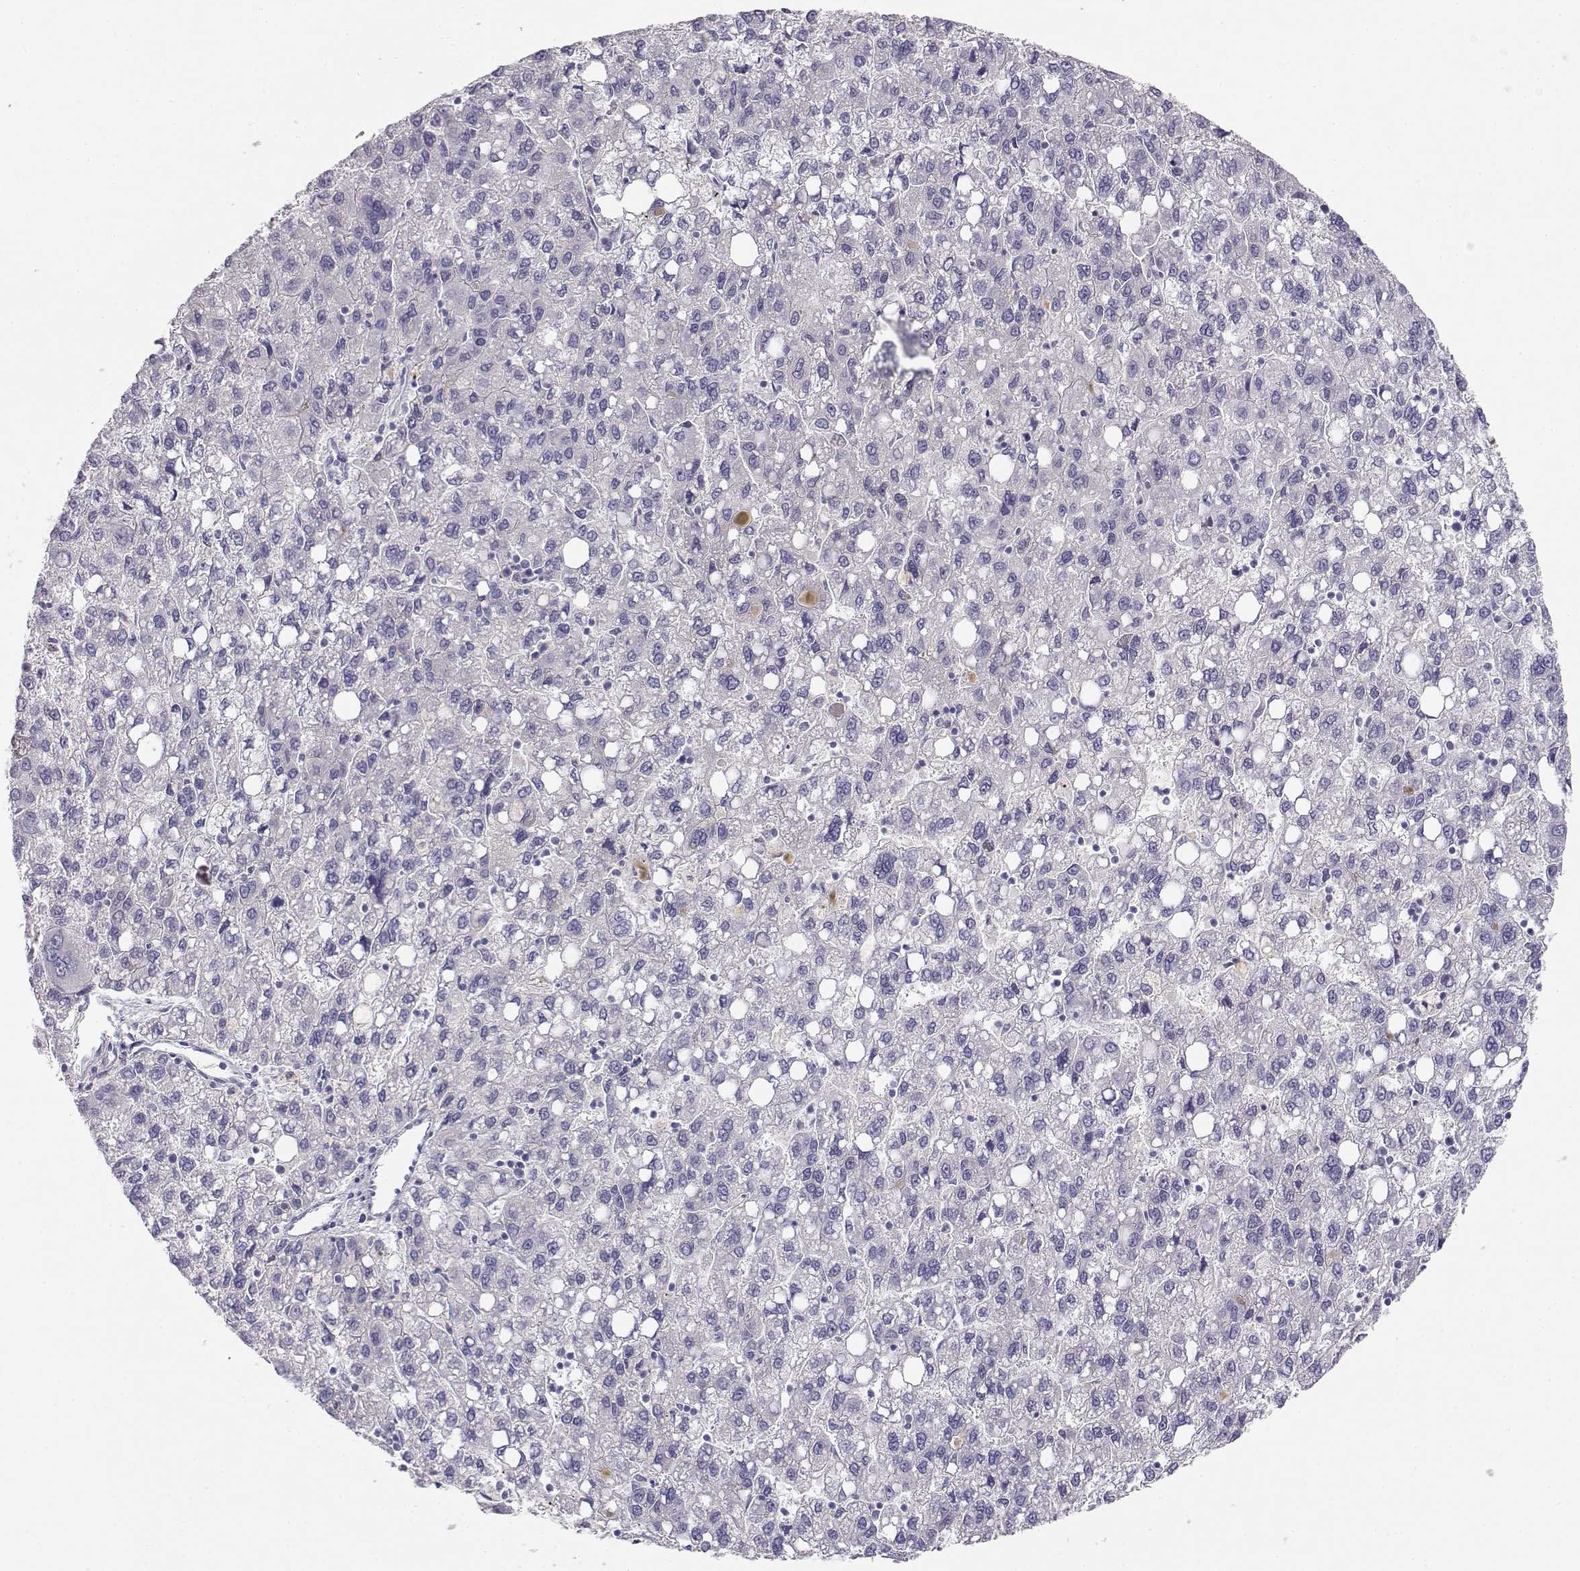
{"staining": {"intensity": "negative", "quantity": "none", "location": "none"}, "tissue": "liver cancer", "cell_type": "Tumor cells", "image_type": "cancer", "snomed": [{"axis": "morphology", "description": "Carcinoma, Hepatocellular, NOS"}, {"axis": "topography", "description": "Liver"}], "caption": "Immunohistochemistry image of liver cancer stained for a protein (brown), which displays no expression in tumor cells.", "gene": "GPR174", "patient": {"sex": "female", "age": 82}}